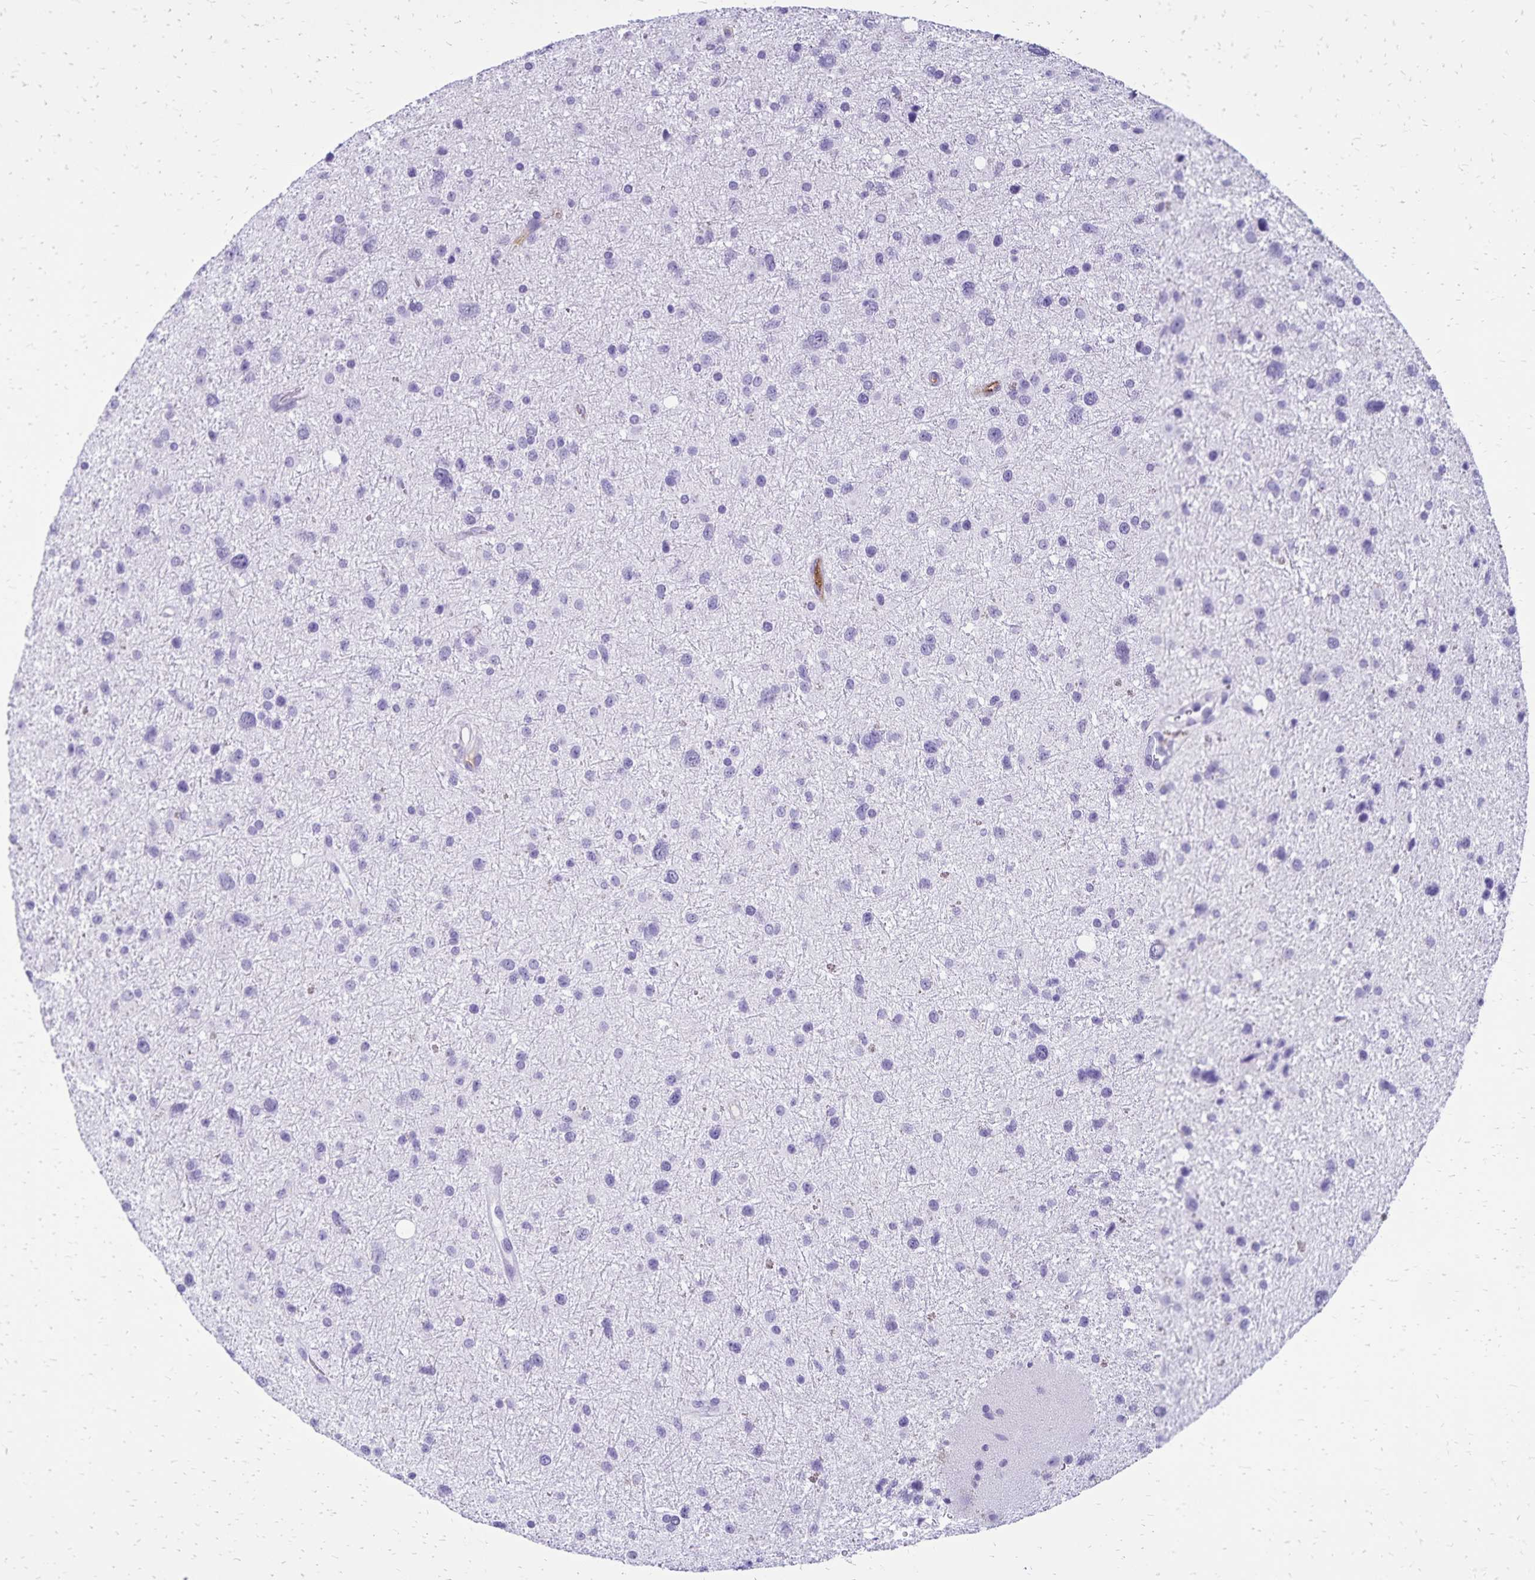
{"staining": {"intensity": "negative", "quantity": "none", "location": "none"}, "tissue": "glioma", "cell_type": "Tumor cells", "image_type": "cancer", "snomed": [{"axis": "morphology", "description": "Glioma, malignant, Low grade"}, {"axis": "topography", "description": "Brain"}], "caption": "Immunohistochemistry (IHC) histopathology image of human malignant glioma (low-grade) stained for a protein (brown), which displays no staining in tumor cells.", "gene": "CD27", "patient": {"sex": "female", "age": 55}}